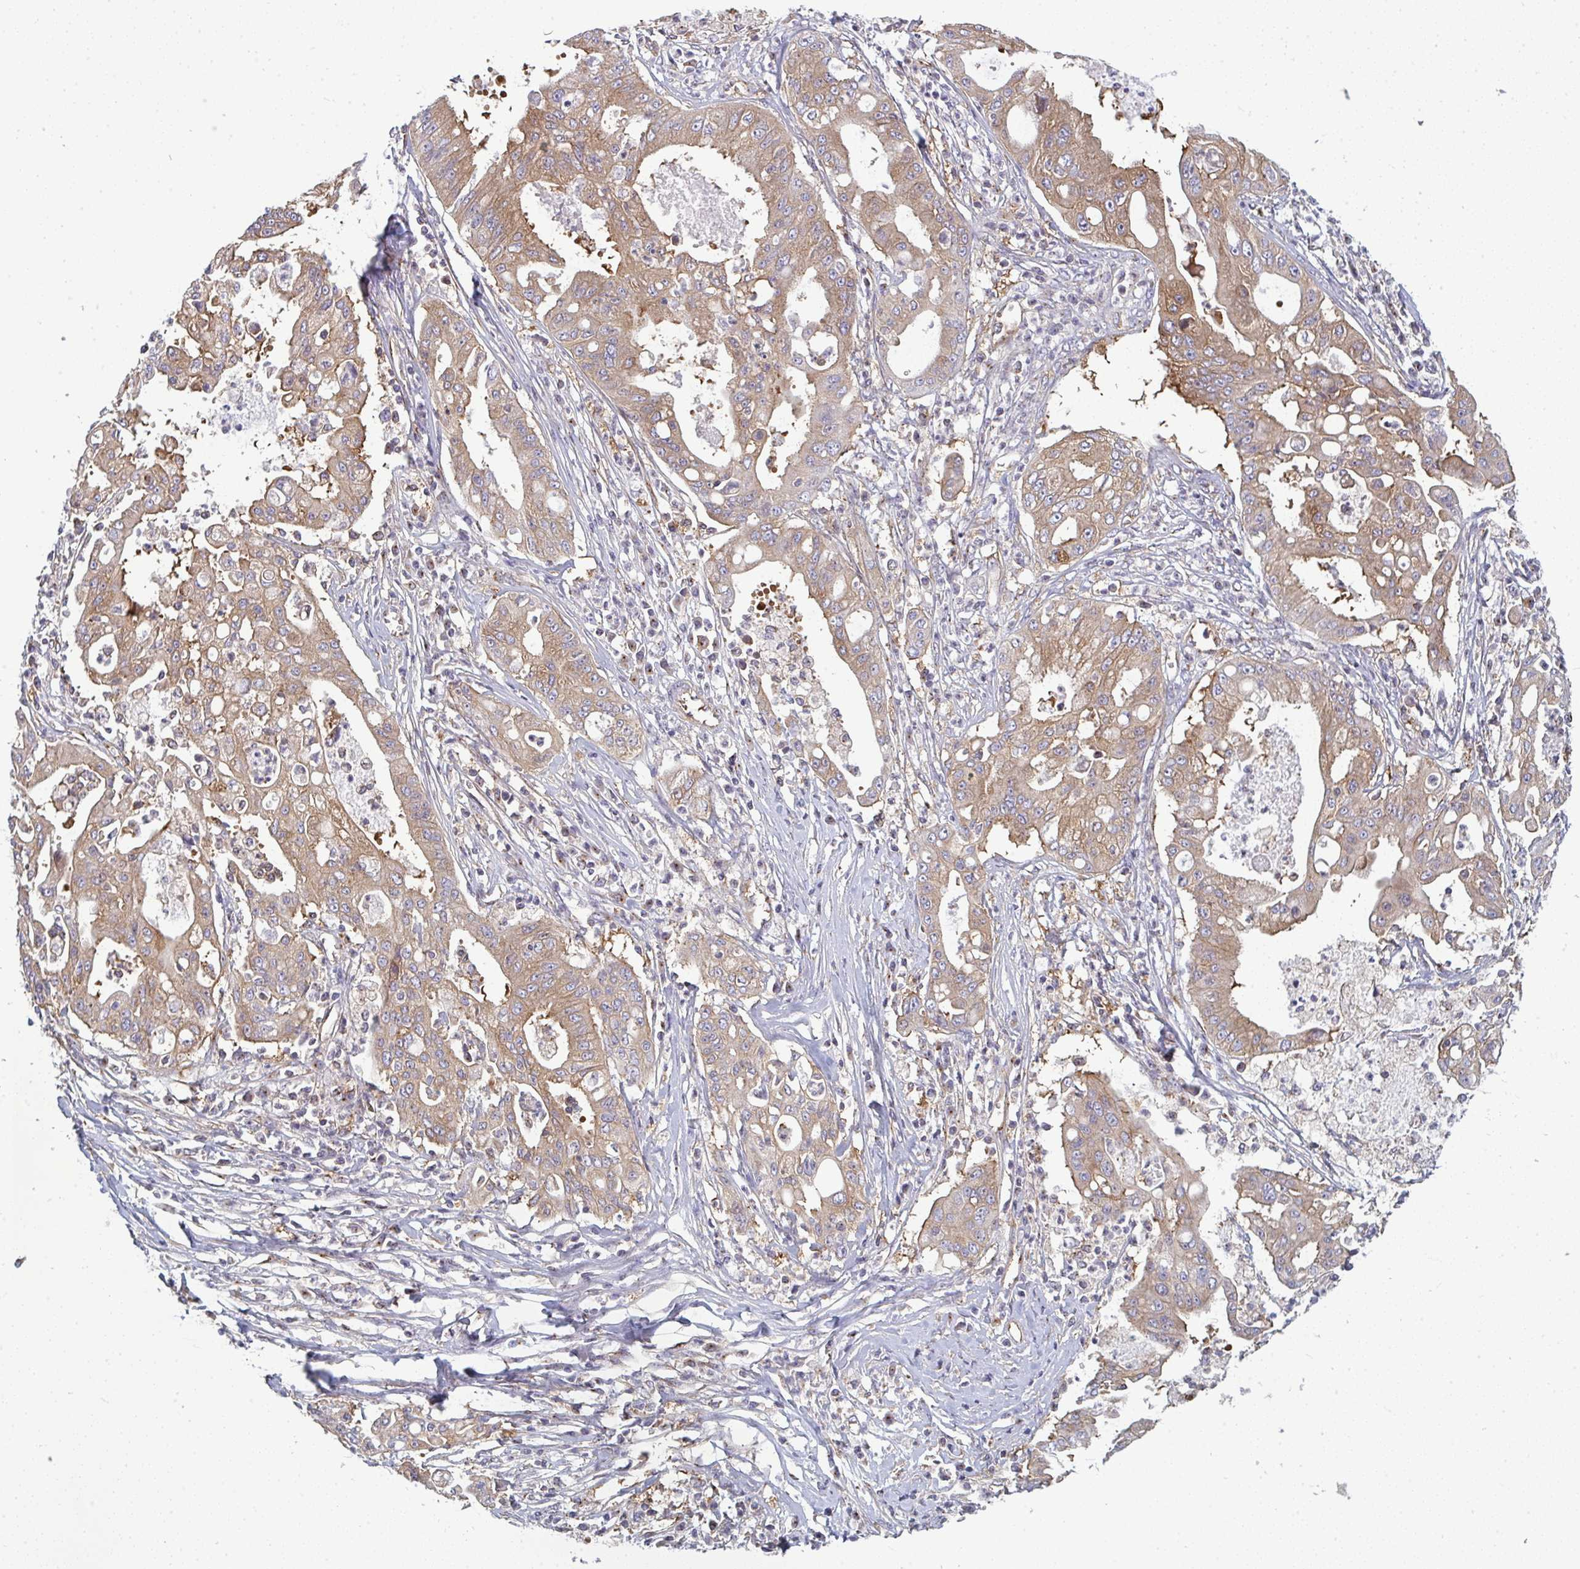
{"staining": {"intensity": "moderate", "quantity": ">75%", "location": "cytoplasmic/membranous"}, "tissue": "ovarian cancer", "cell_type": "Tumor cells", "image_type": "cancer", "snomed": [{"axis": "morphology", "description": "Cystadenocarcinoma, mucinous, NOS"}, {"axis": "topography", "description": "Ovary"}], "caption": "Immunohistochemistry (IHC) of ovarian cancer (mucinous cystadenocarcinoma) exhibits medium levels of moderate cytoplasmic/membranous positivity in approximately >75% of tumor cells.", "gene": "DYNC1I2", "patient": {"sex": "female", "age": 70}}